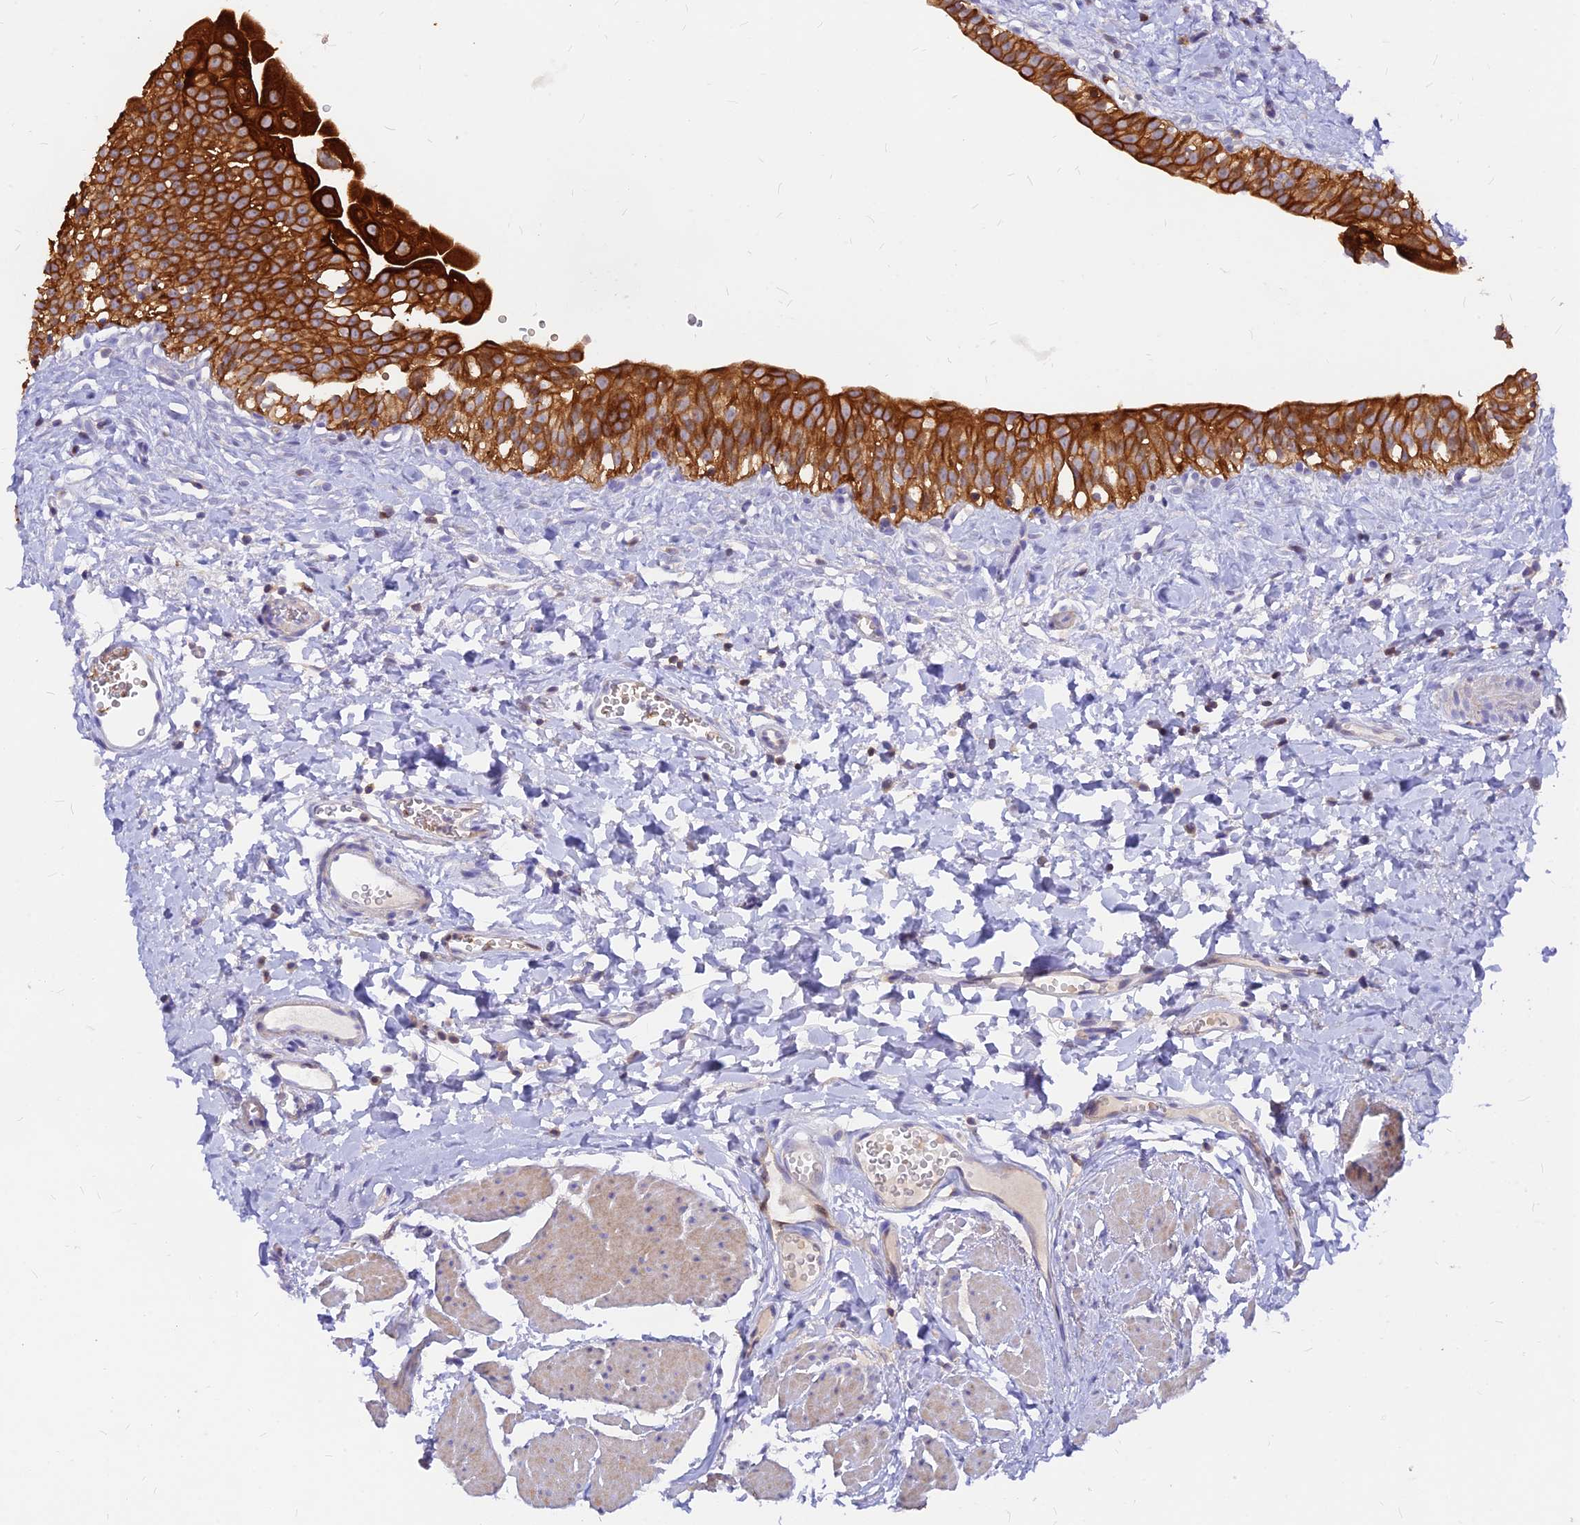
{"staining": {"intensity": "strong", "quantity": ">75%", "location": "cytoplasmic/membranous"}, "tissue": "urinary bladder", "cell_type": "Urothelial cells", "image_type": "normal", "snomed": [{"axis": "morphology", "description": "Normal tissue, NOS"}, {"axis": "topography", "description": "Urinary bladder"}], "caption": "Immunohistochemistry staining of normal urinary bladder, which displays high levels of strong cytoplasmic/membranous staining in about >75% of urothelial cells indicating strong cytoplasmic/membranous protein positivity. The staining was performed using DAB (brown) for protein detection and nuclei were counterstained in hematoxylin (blue).", "gene": "DENND2D", "patient": {"sex": "male", "age": 51}}